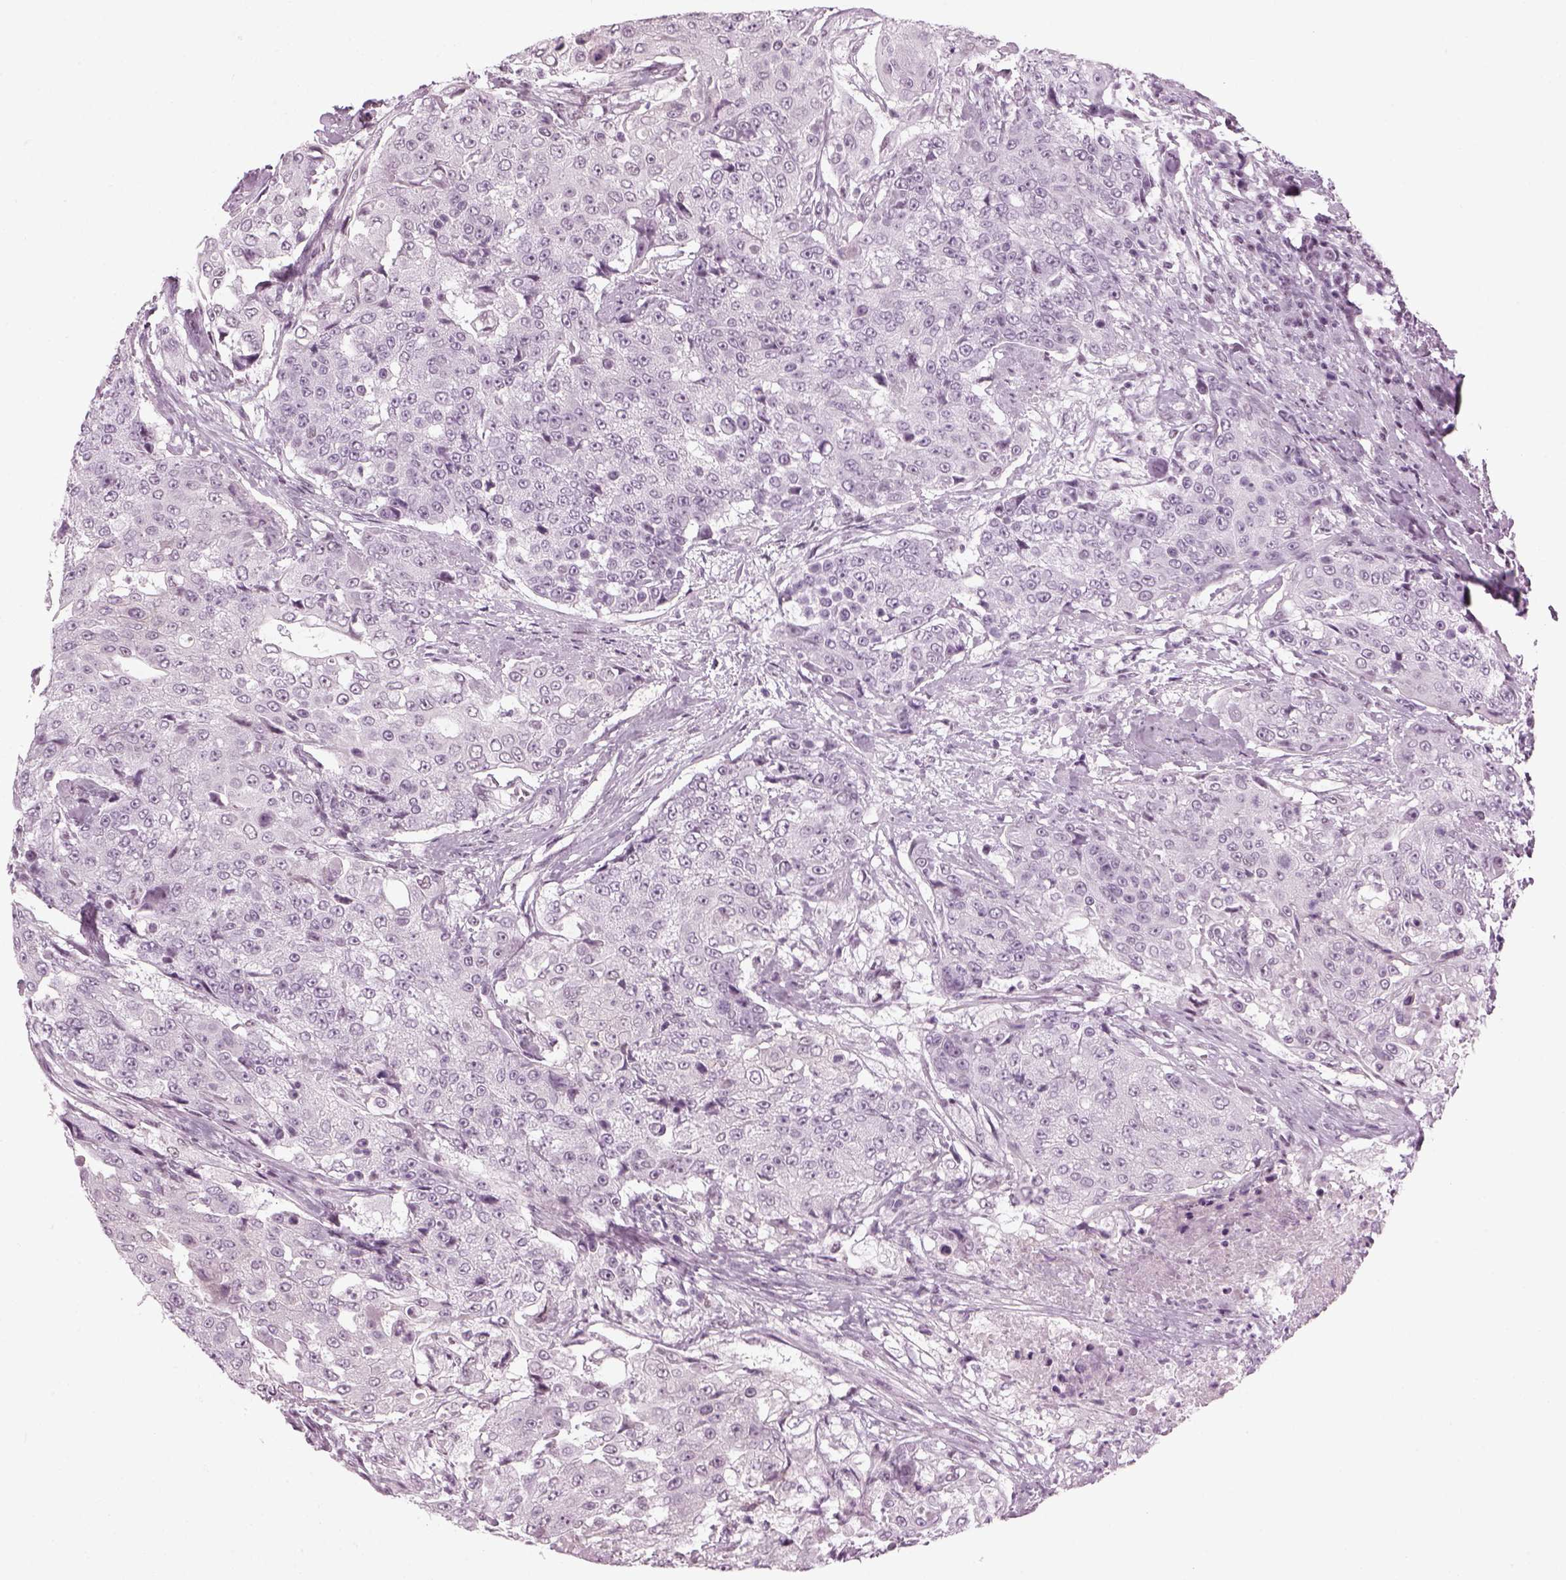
{"staining": {"intensity": "negative", "quantity": "none", "location": "none"}, "tissue": "urothelial cancer", "cell_type": "Tumor cells", "image_type": "cancer", "snomed": [{"axis": "morphology", "description": "Urothelial carcinoma, High grade"}, {"axis": "topography", "description": "Urinary bladder"}], "caption": "DAB immunohistochemical staining of urothelial cancer shows no significant staining in tumor cells.", "gene": "KCNG2", "patient": {"sex": "female", "age": 63}}